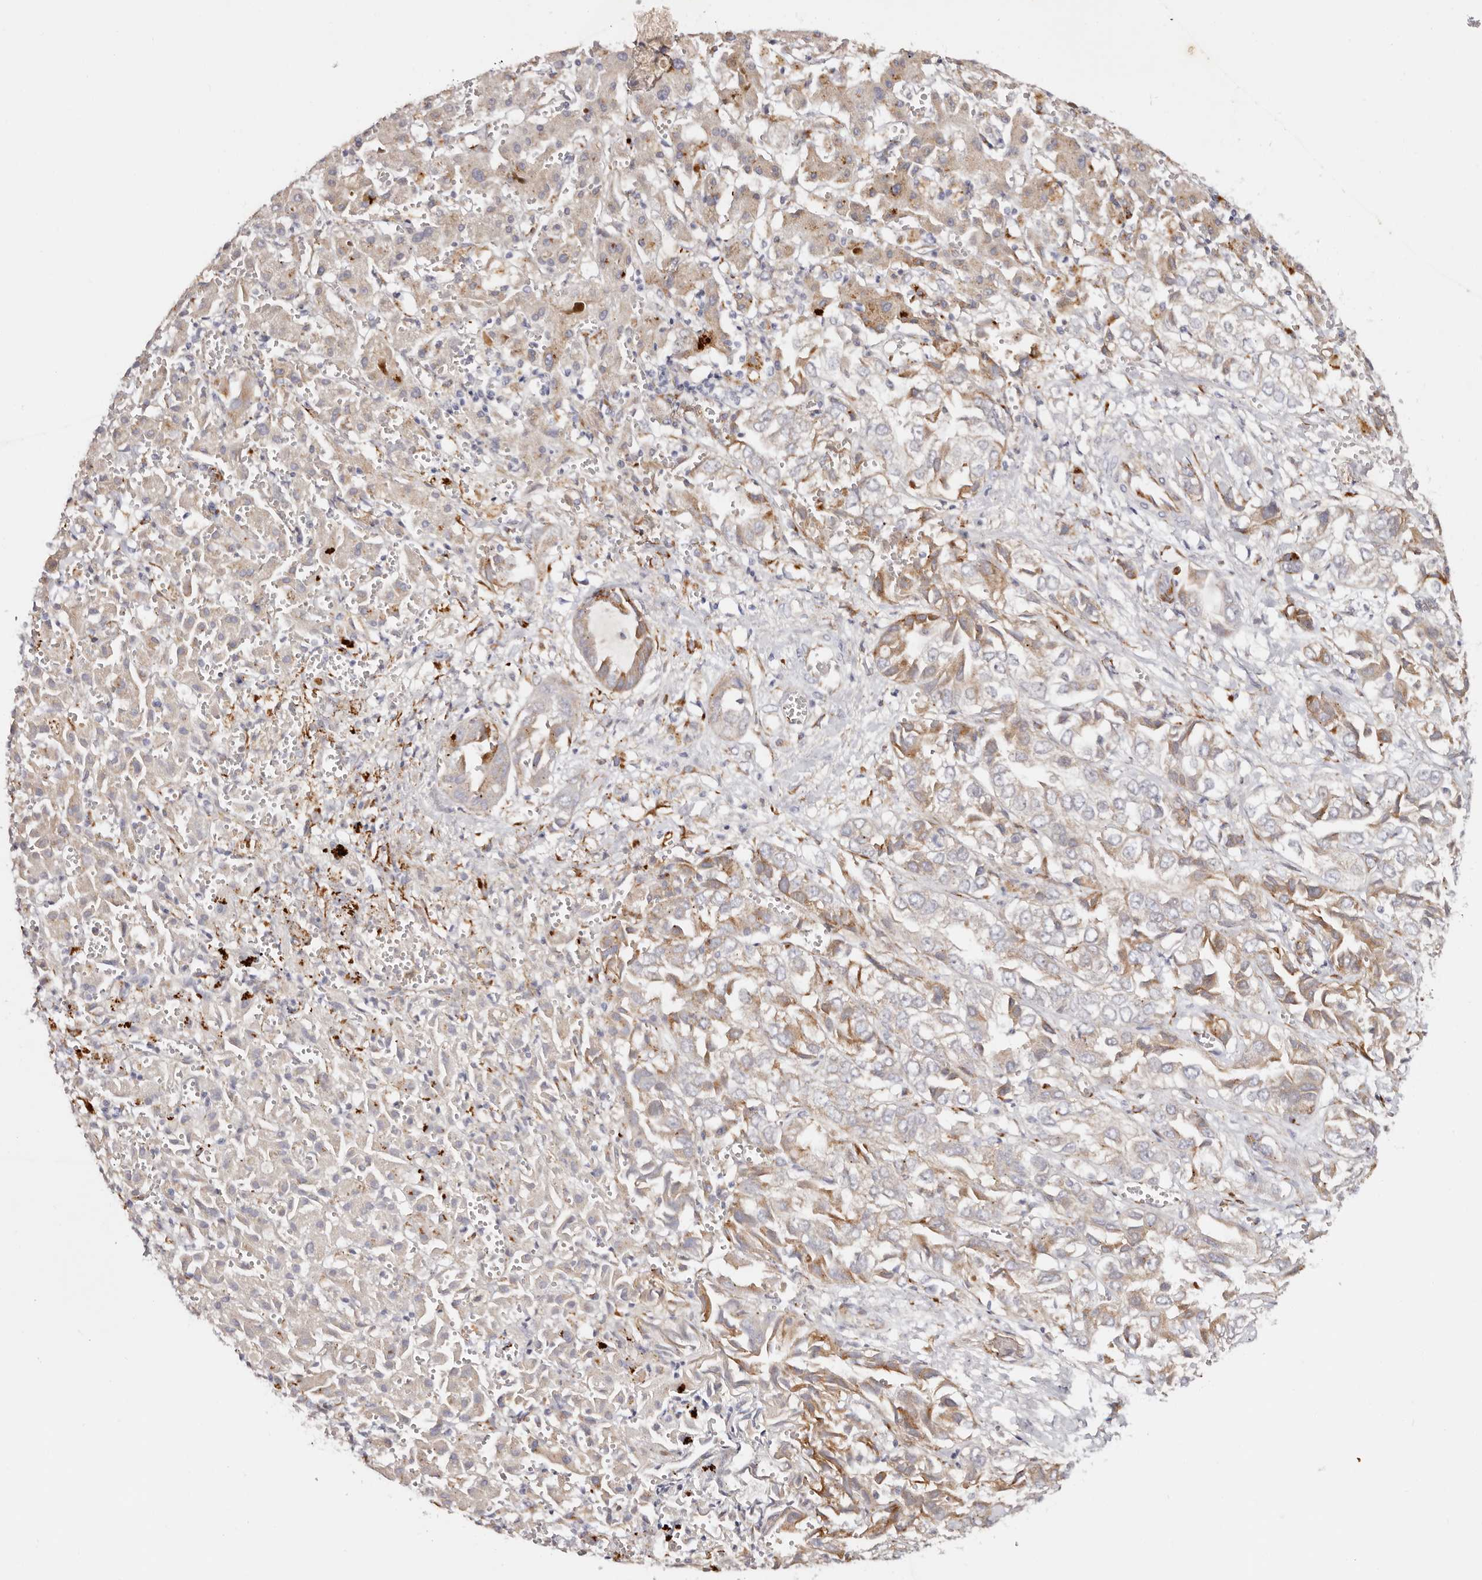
{"staining": {"intensity": "moderate", "quantity": ">75%", "location": "cytoplasmic/membranous"}, "tissue": "liver cancer", "cell_type": "Tumor cells", "image_type": "cancer", "snomed": [{"axis": "morphology", "description": "Cholangiocarcinoma"}, {"axis": "topography", "description": "Liver"}], "caption": "Brown immunohistochemical staining in liver cancer shows moderate cytoplasmic/membranous staining in approximately >75% of tumor cells.", "gene": "BCL2L15", "patient": {"sex": "female", "age": 52}}